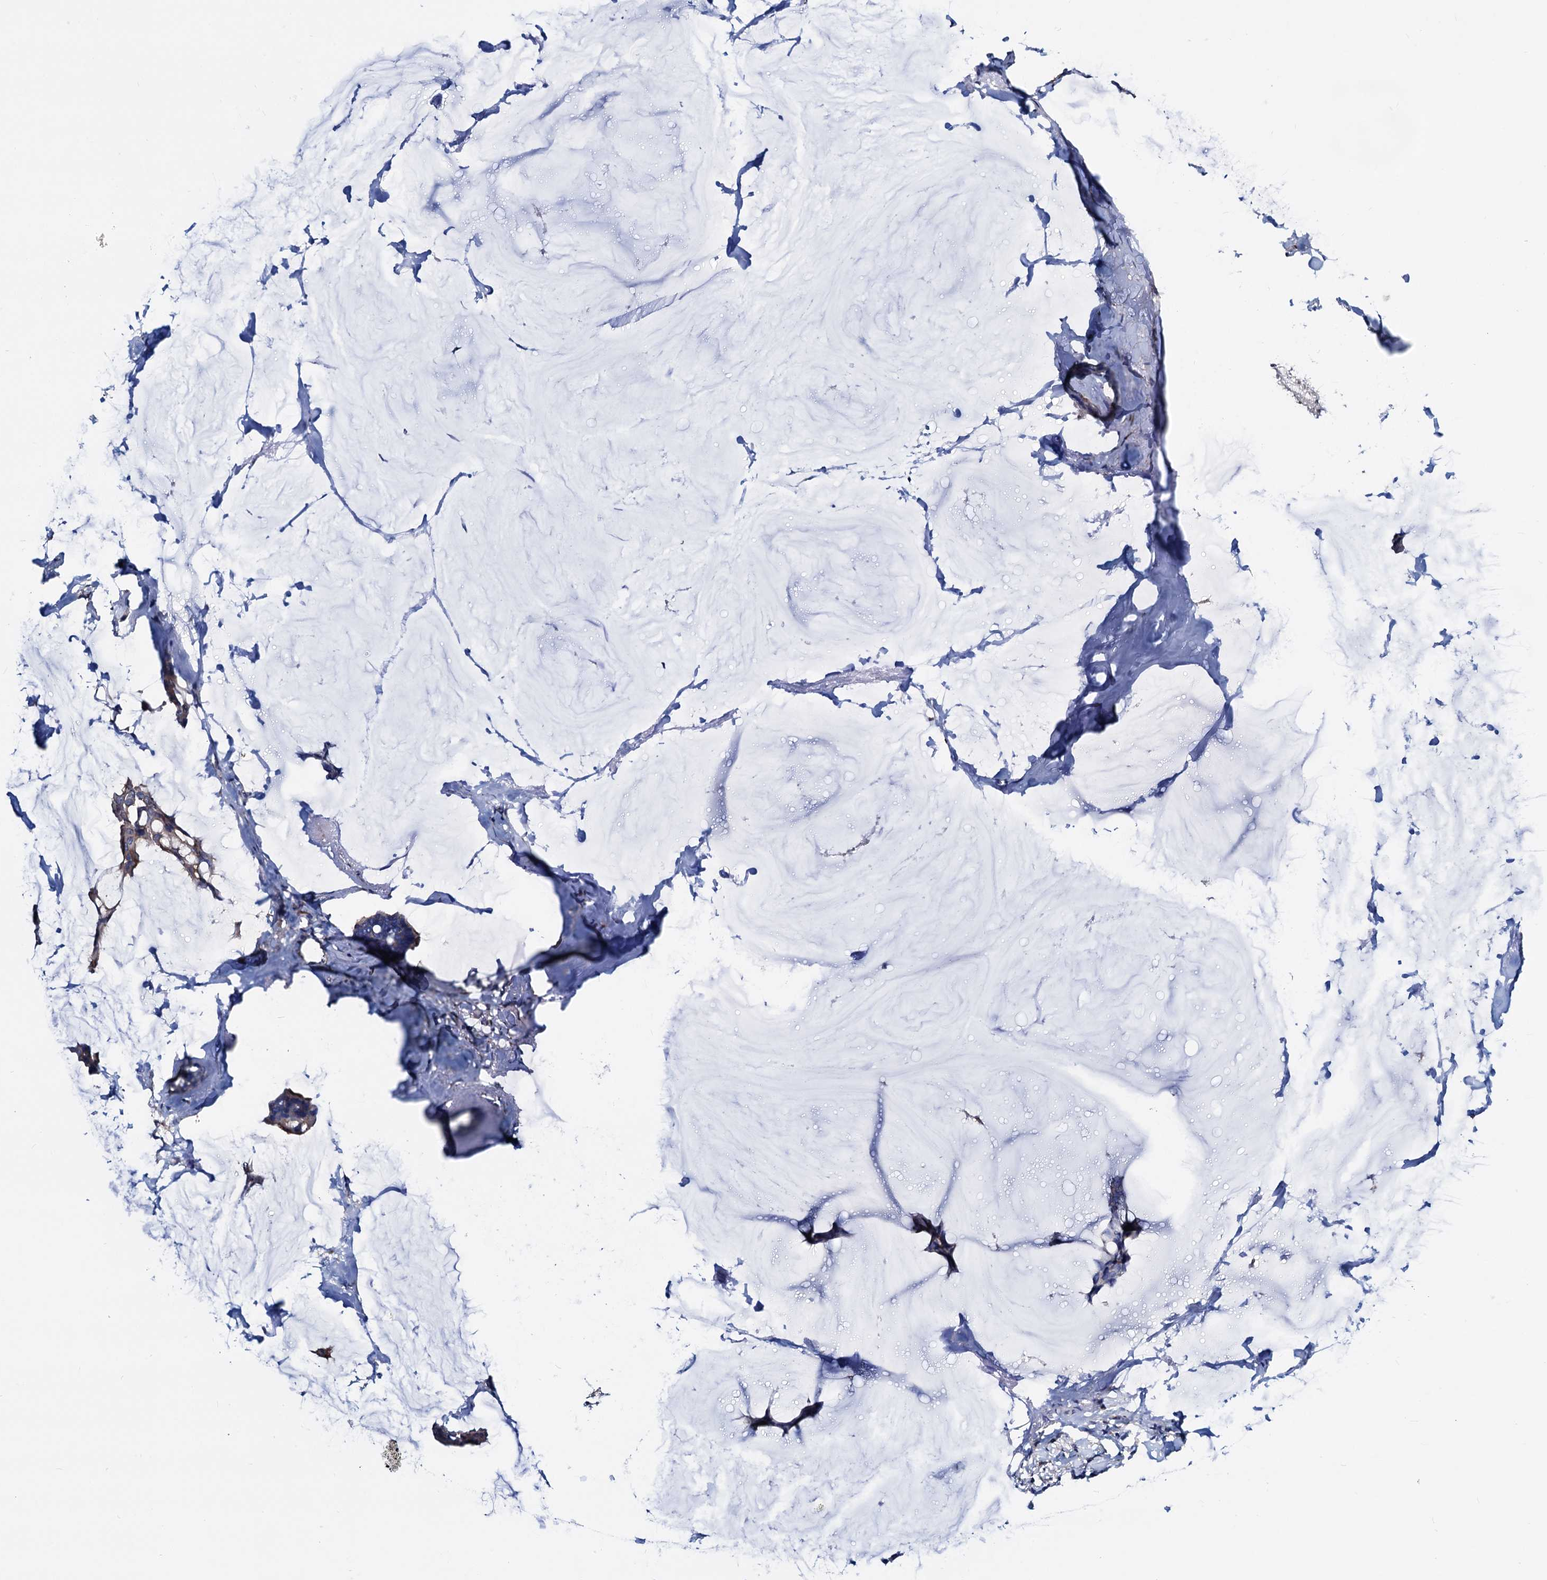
{"staining": {"intensity": "negative", "quantity": "none", "location": "none"}, "tissue": "breast cancer", "cell_type": "Tumor cells", "image_type": "cancer", "snomed": [{"axis": "morphology", "description": "Duct carcinoma"}, {"axis": "topography", "description": "Breast"}], "caption": "This is an immunohistochemistry photomicrograph of human breast cancer (infiltrating ductal carcinoma). There is no expression in tumor cells.", "gene": "GCOM1", "patient": {"sex": "female", "age": 93}}